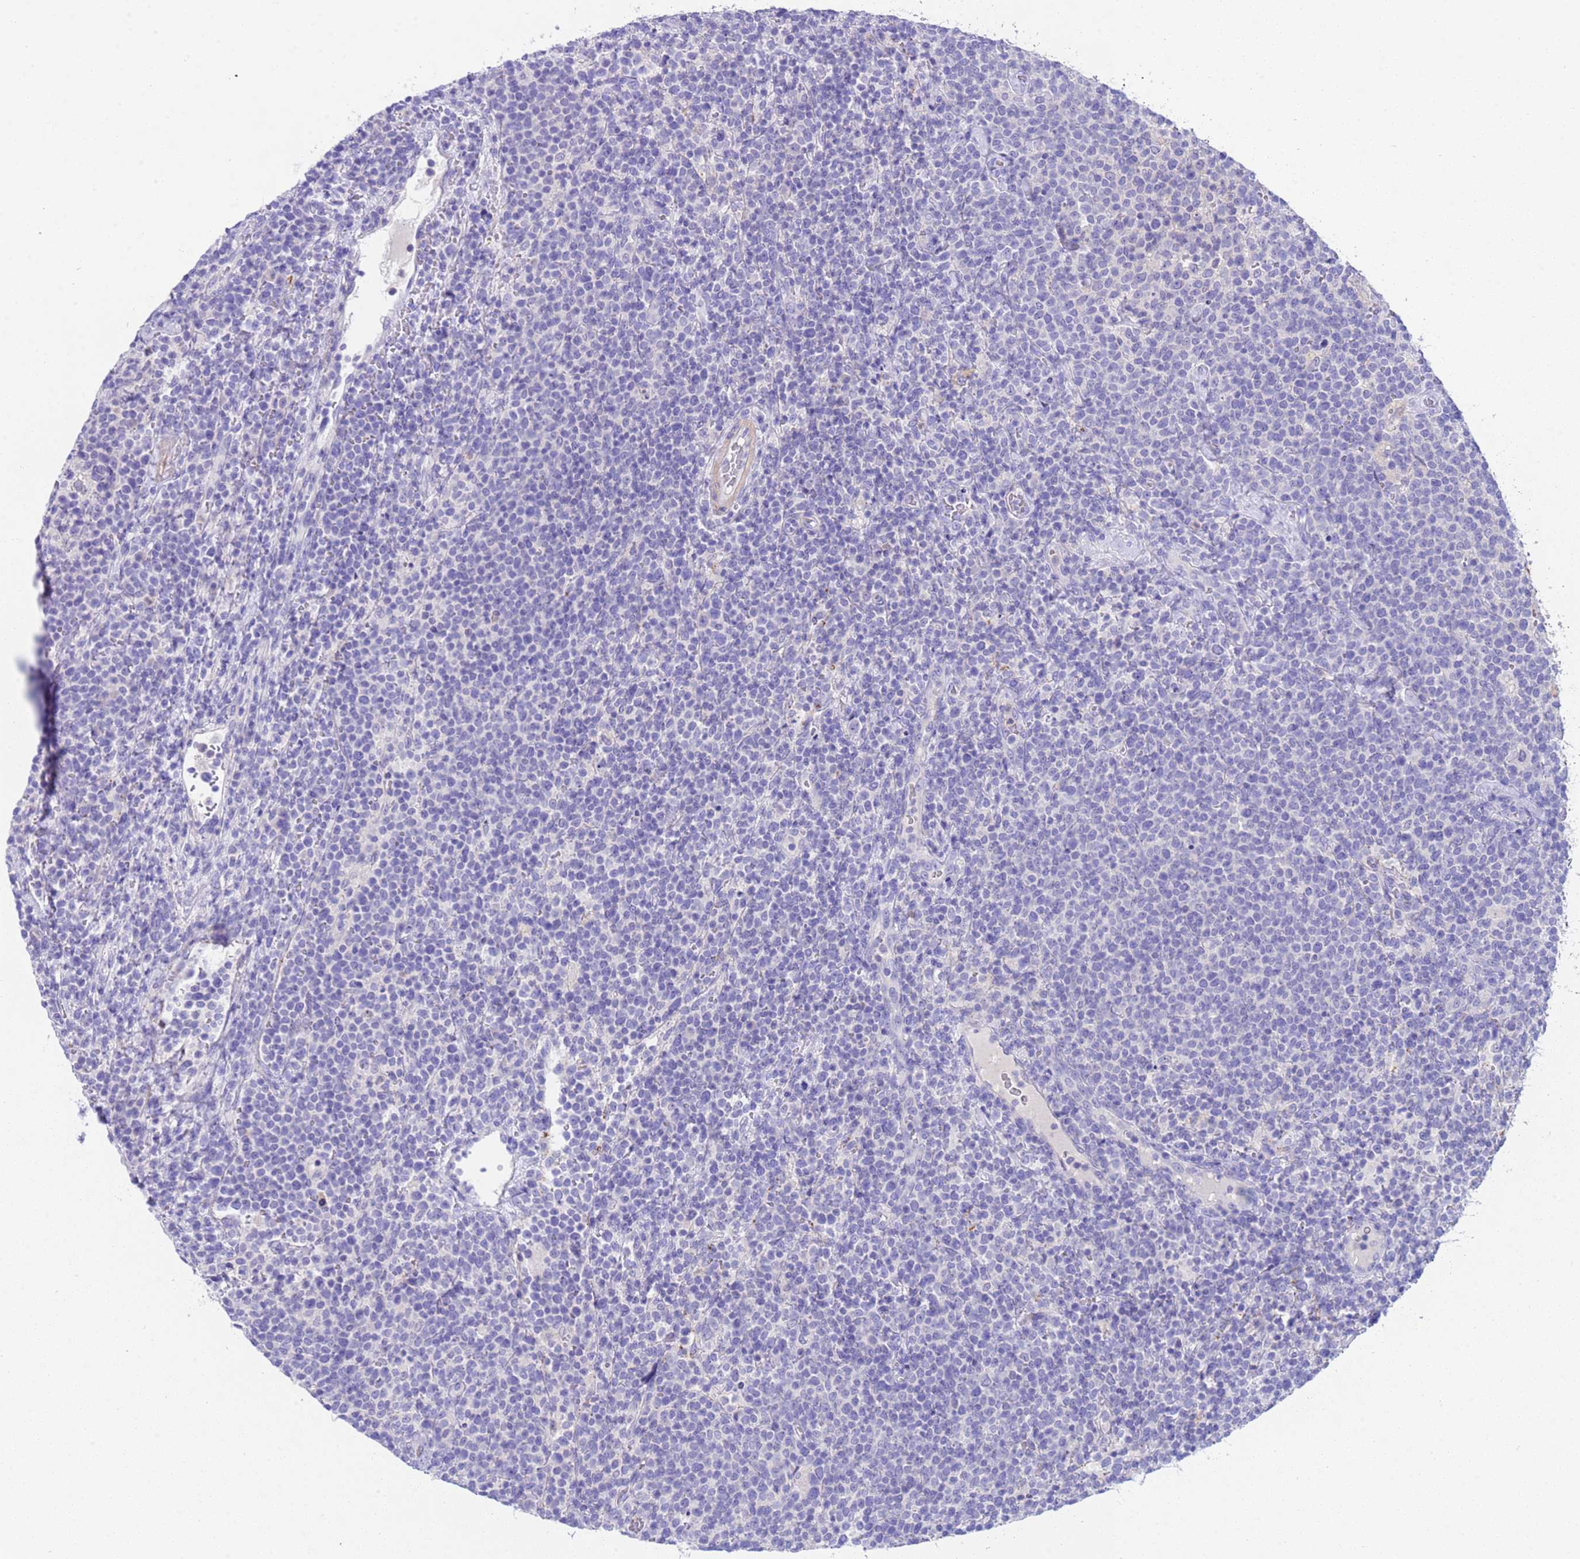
{"staining": {"intensity": "negative", "quantity": "none", "location": "none"}, "tissue": "lymphoma", "cell_type": "Tumor cells", "image_type": "cancer", "snomed": [{"axis": "morphology", "description": "Malignant lymphoma, non-Hodgkin's type, High grade"}, {"axis": "topography", "description": "Lymph node"}], "caption": "DAB (3,3'-diaminobenzidine) immunohistochemical staining of human malignant lymphoma, non-Hodgkin's type (high-grade) reveals no significant staining in tumor cells.", "gene": "USP38", "patient": {"sex": "male", "age": 61}}